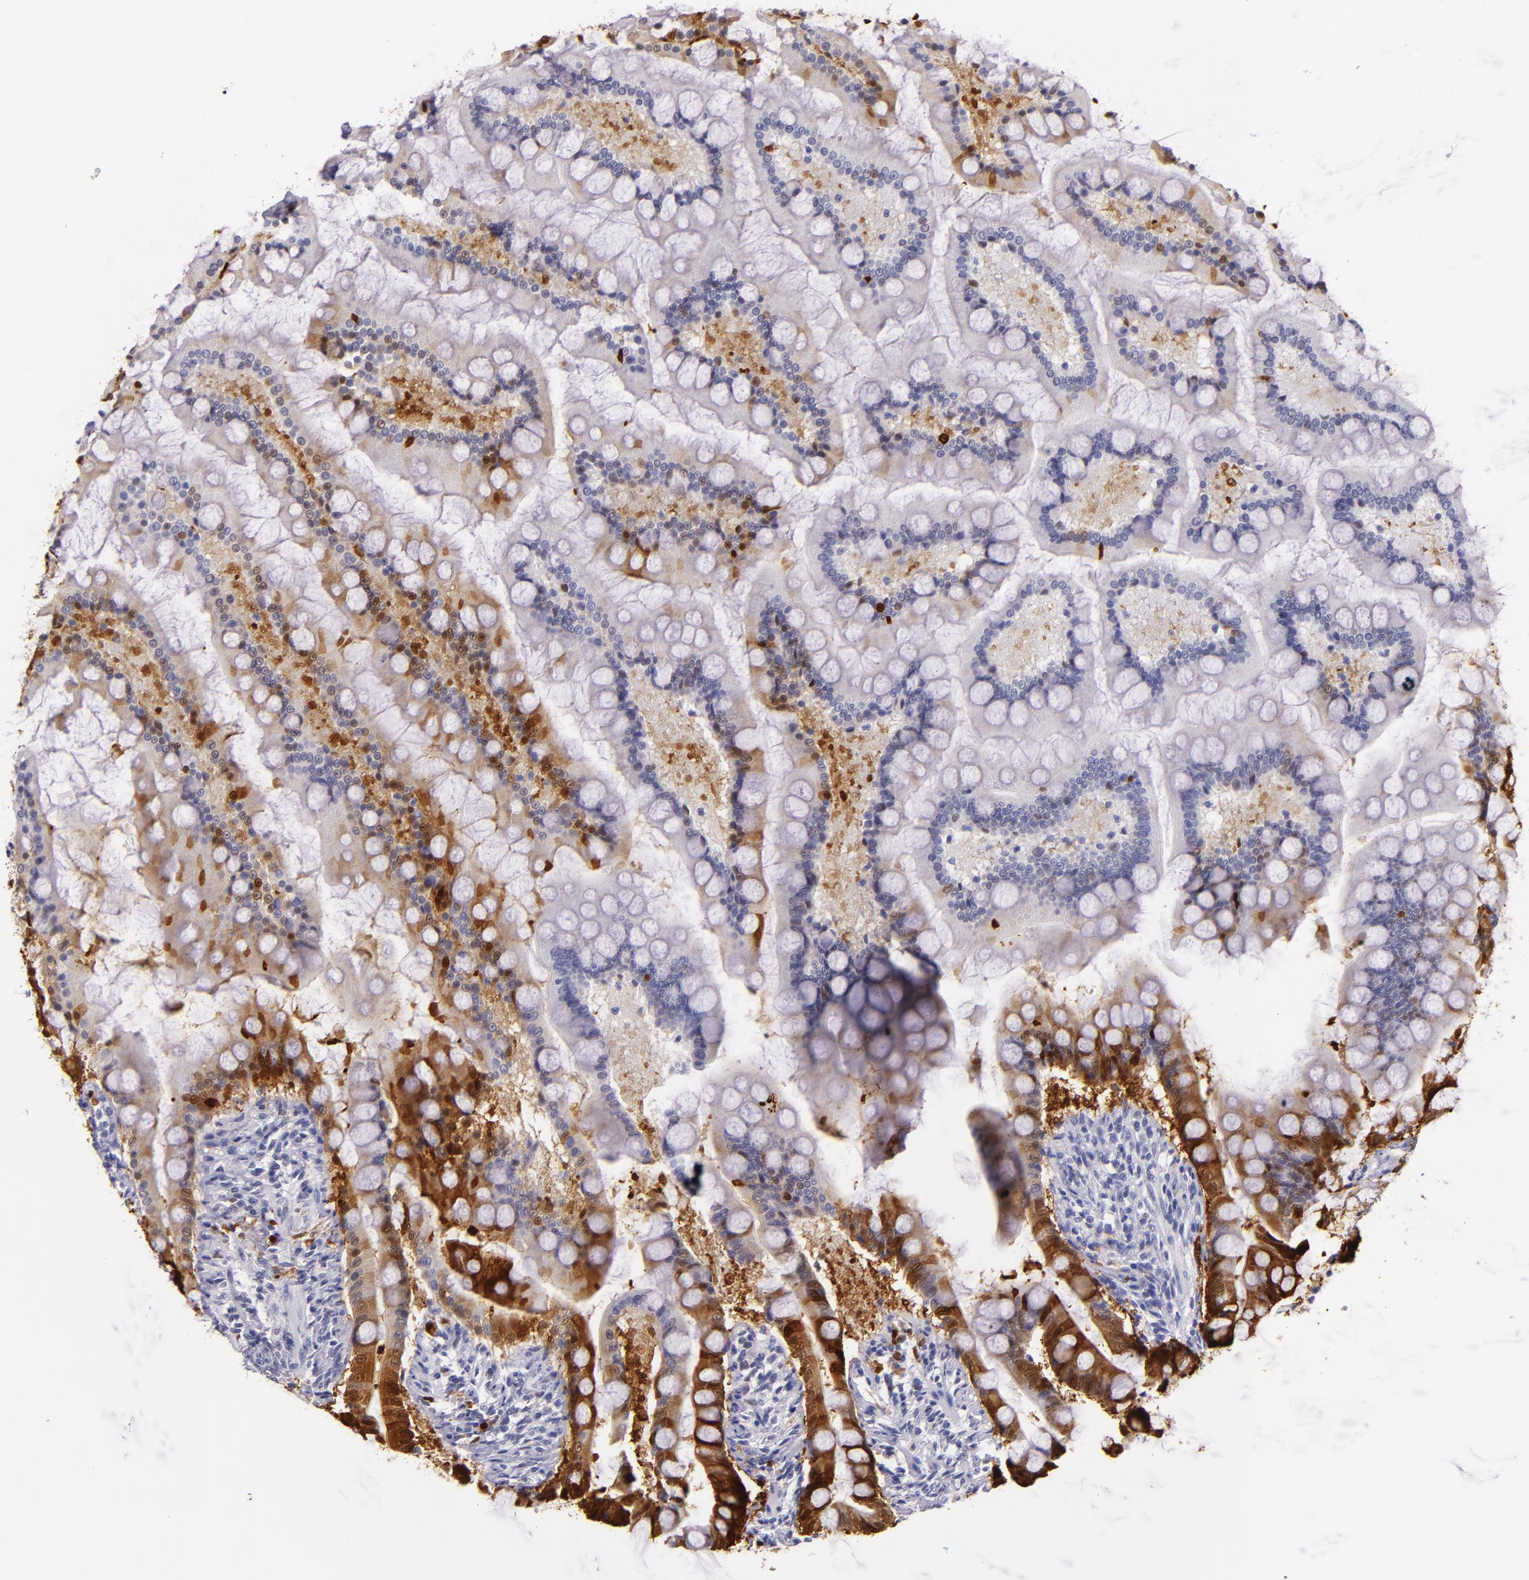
{"staining": {"intensity": "strong", "quantity": "25%-75%", "location": "cytoplasmic/membranous,nuclear"}, "tissue": "small intestine", "cell_type": "Glandular cells", "image_type": "normal", "snomed": [{"axis": "morphology", "description": "Normal tissue, NOS"}, {"axis": "topography", "description": "Small intestine"}], "caption": "High-power microscopy captured an immunohistochemistry (IHC) photomicrograph of unremarkable small intestine, revealing strong cytoplasmic/membranous,nuclear positivity in approximately 25%-75% of glandular cells.", "gene": "MT1A", "patient": {"sex": "male", "age": 41}}